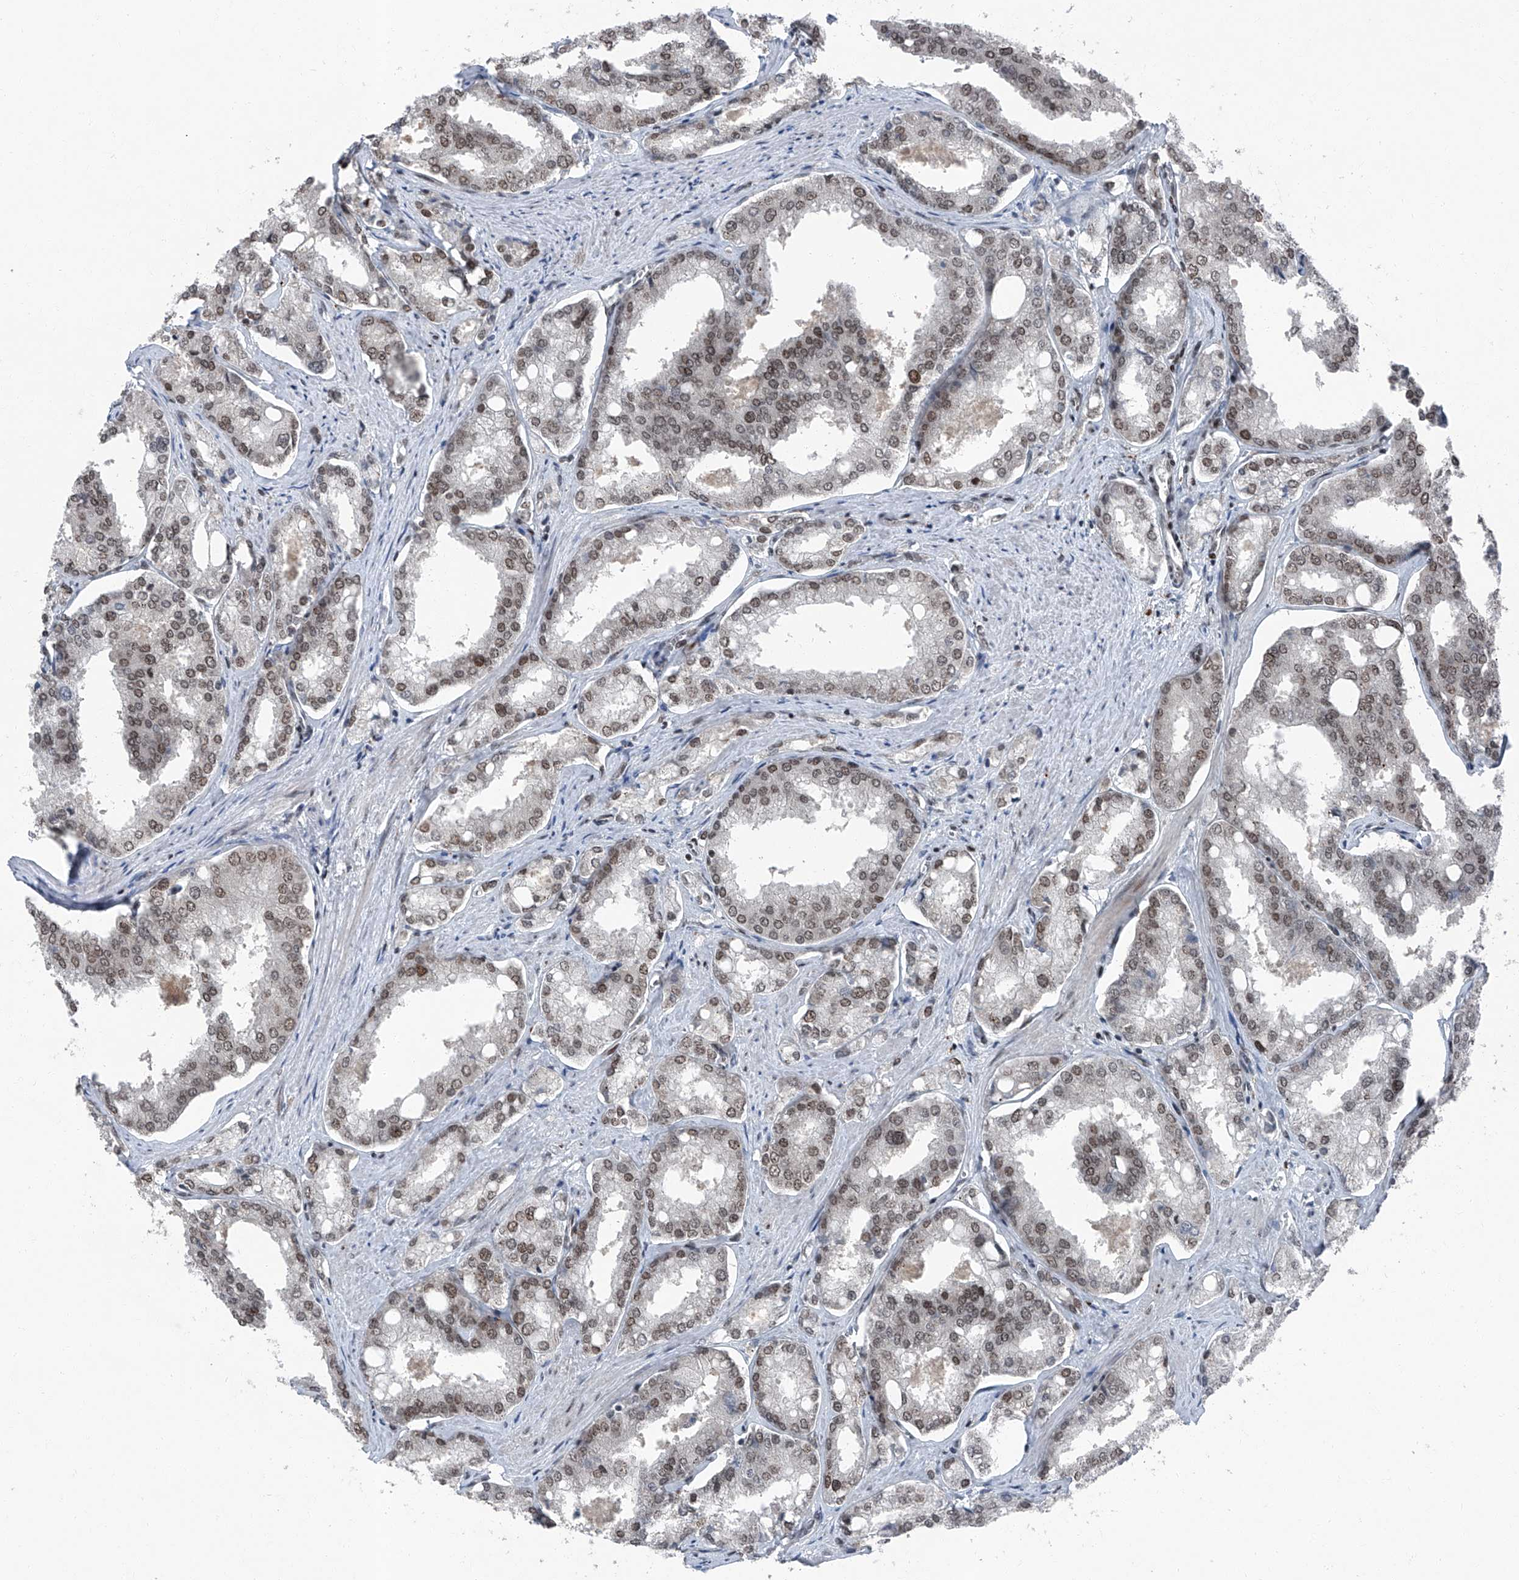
{"staining": {"intensity": "weak", "quantity": ">75%", "location": "nuclear"}, "tissue": "prostate cancer", "cell_type": "Tumor cells", "image_type": "cancer", "snomed": [{"axis": "morphology", "description": "Adenocarcinoma, High grade"}, {"axis": "topography", "description": "Prostate"}], "caption": "Immunohistochemistry staining of prostate cancer (adenocarcinoma (high-grade)), which exhibits low levels of weak nuclear expression in approximately >75% of tumor cells indicating weak nuclear protein positivity. The staining was performed using DAB (3,3'-diaminobenzidine) (brown) for protein detection and nuclei were counterstained in hematoxylin (blue).", "gene": "BMI1", "patient": {"sex": "male", "age": 50}}